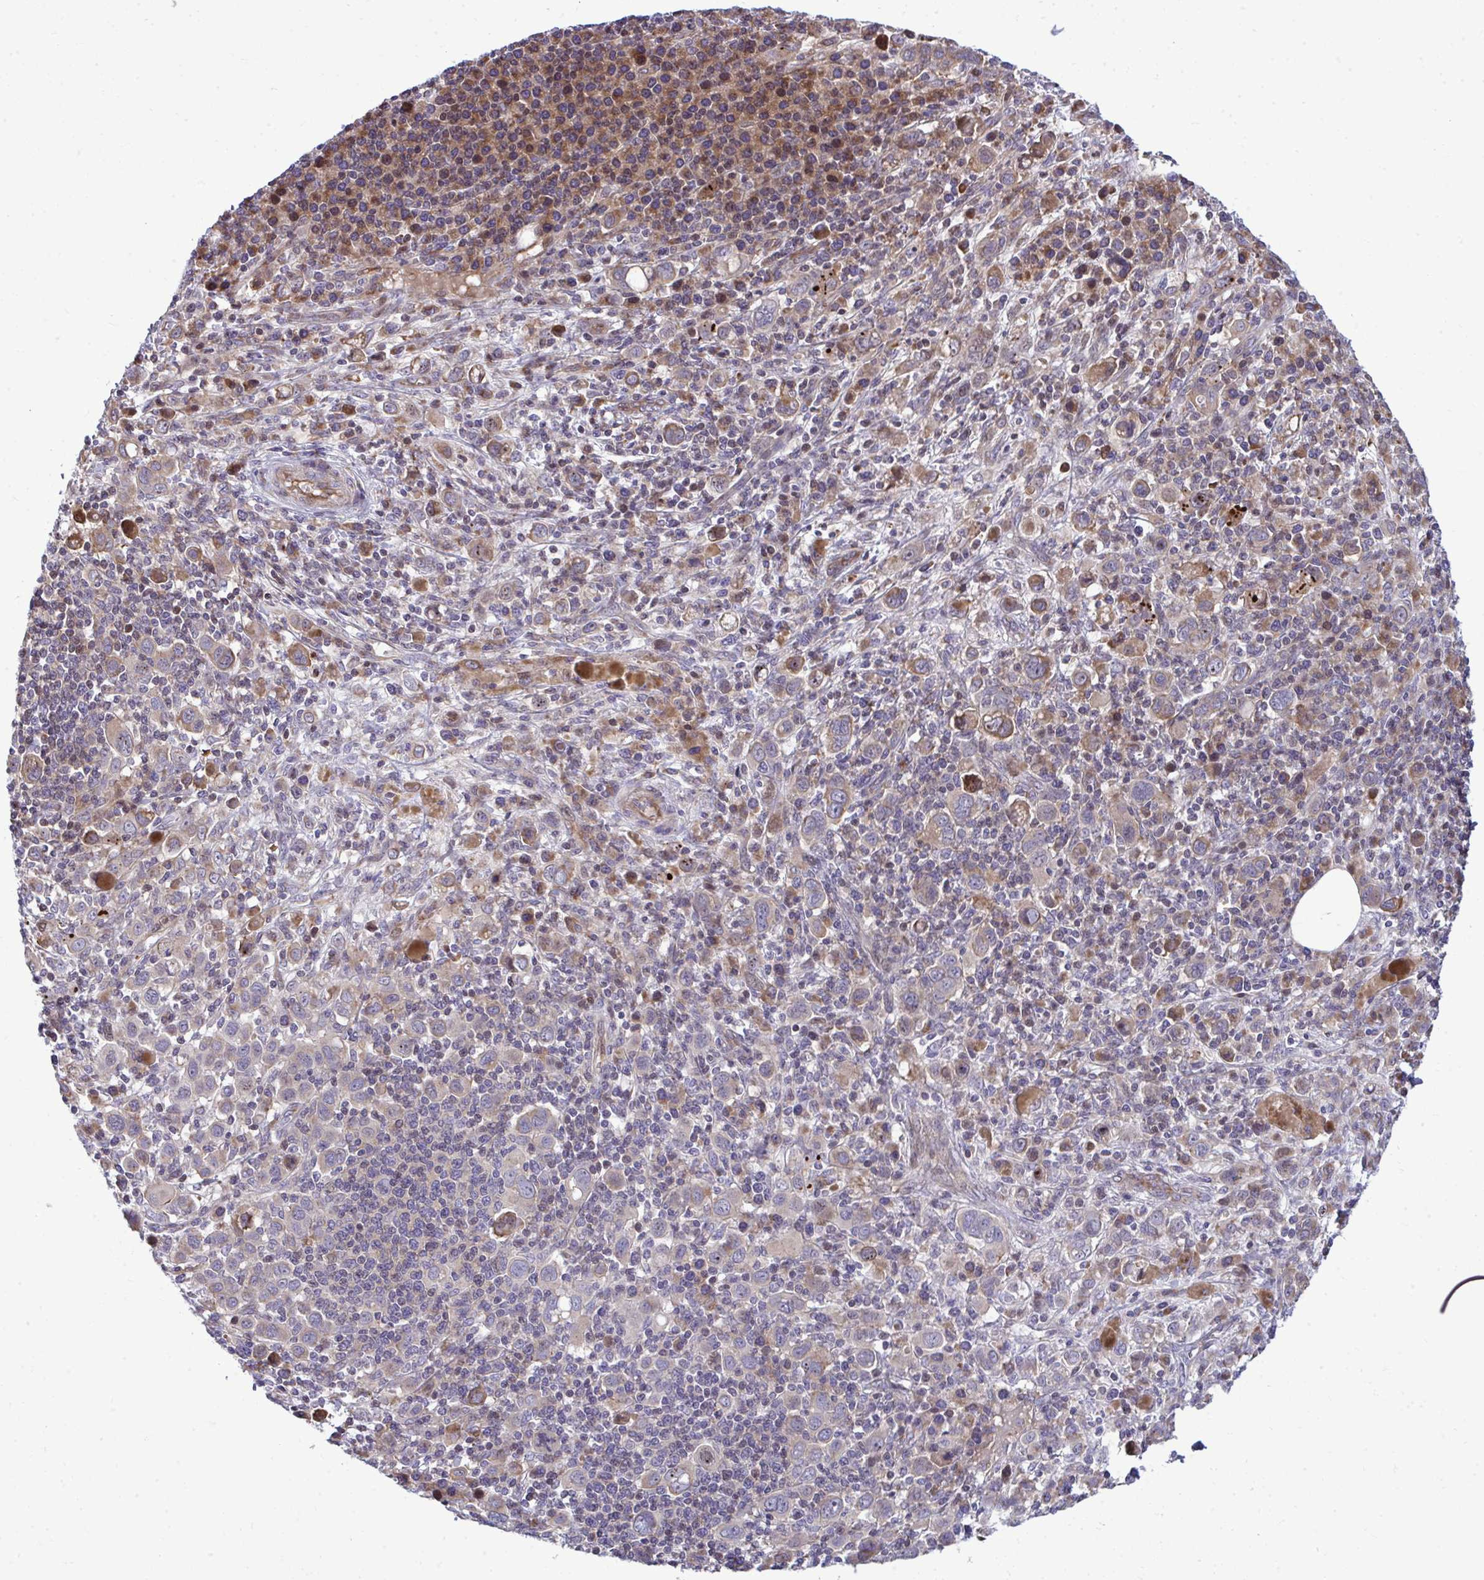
{"staining": {"intensity": "weak", "quantity": "<25%", "location": "cytoplasmic/membranous"}, "tissue": "stomach cancer", "cell_type": "Tumor cells", "image_type": "cancer", "snomed": [{"axis": "morphology", "description": "Adenocarcinoma, NOS"}, {"axis": "topography", "description": "Stomach, upper"}], "caption": "Adenocarcinoma (stomach) was stained to show a protein in brown. There is no significant positivity in tumor cells. (Stains: DAB (3,3'-diaminobenzidine) IHC with hematoxylin counter stain, Microscopy: brightfield microscopy at high magnification).", "gene": "ZSCAN9", "patient": {"sex": "male", "age": 75}}